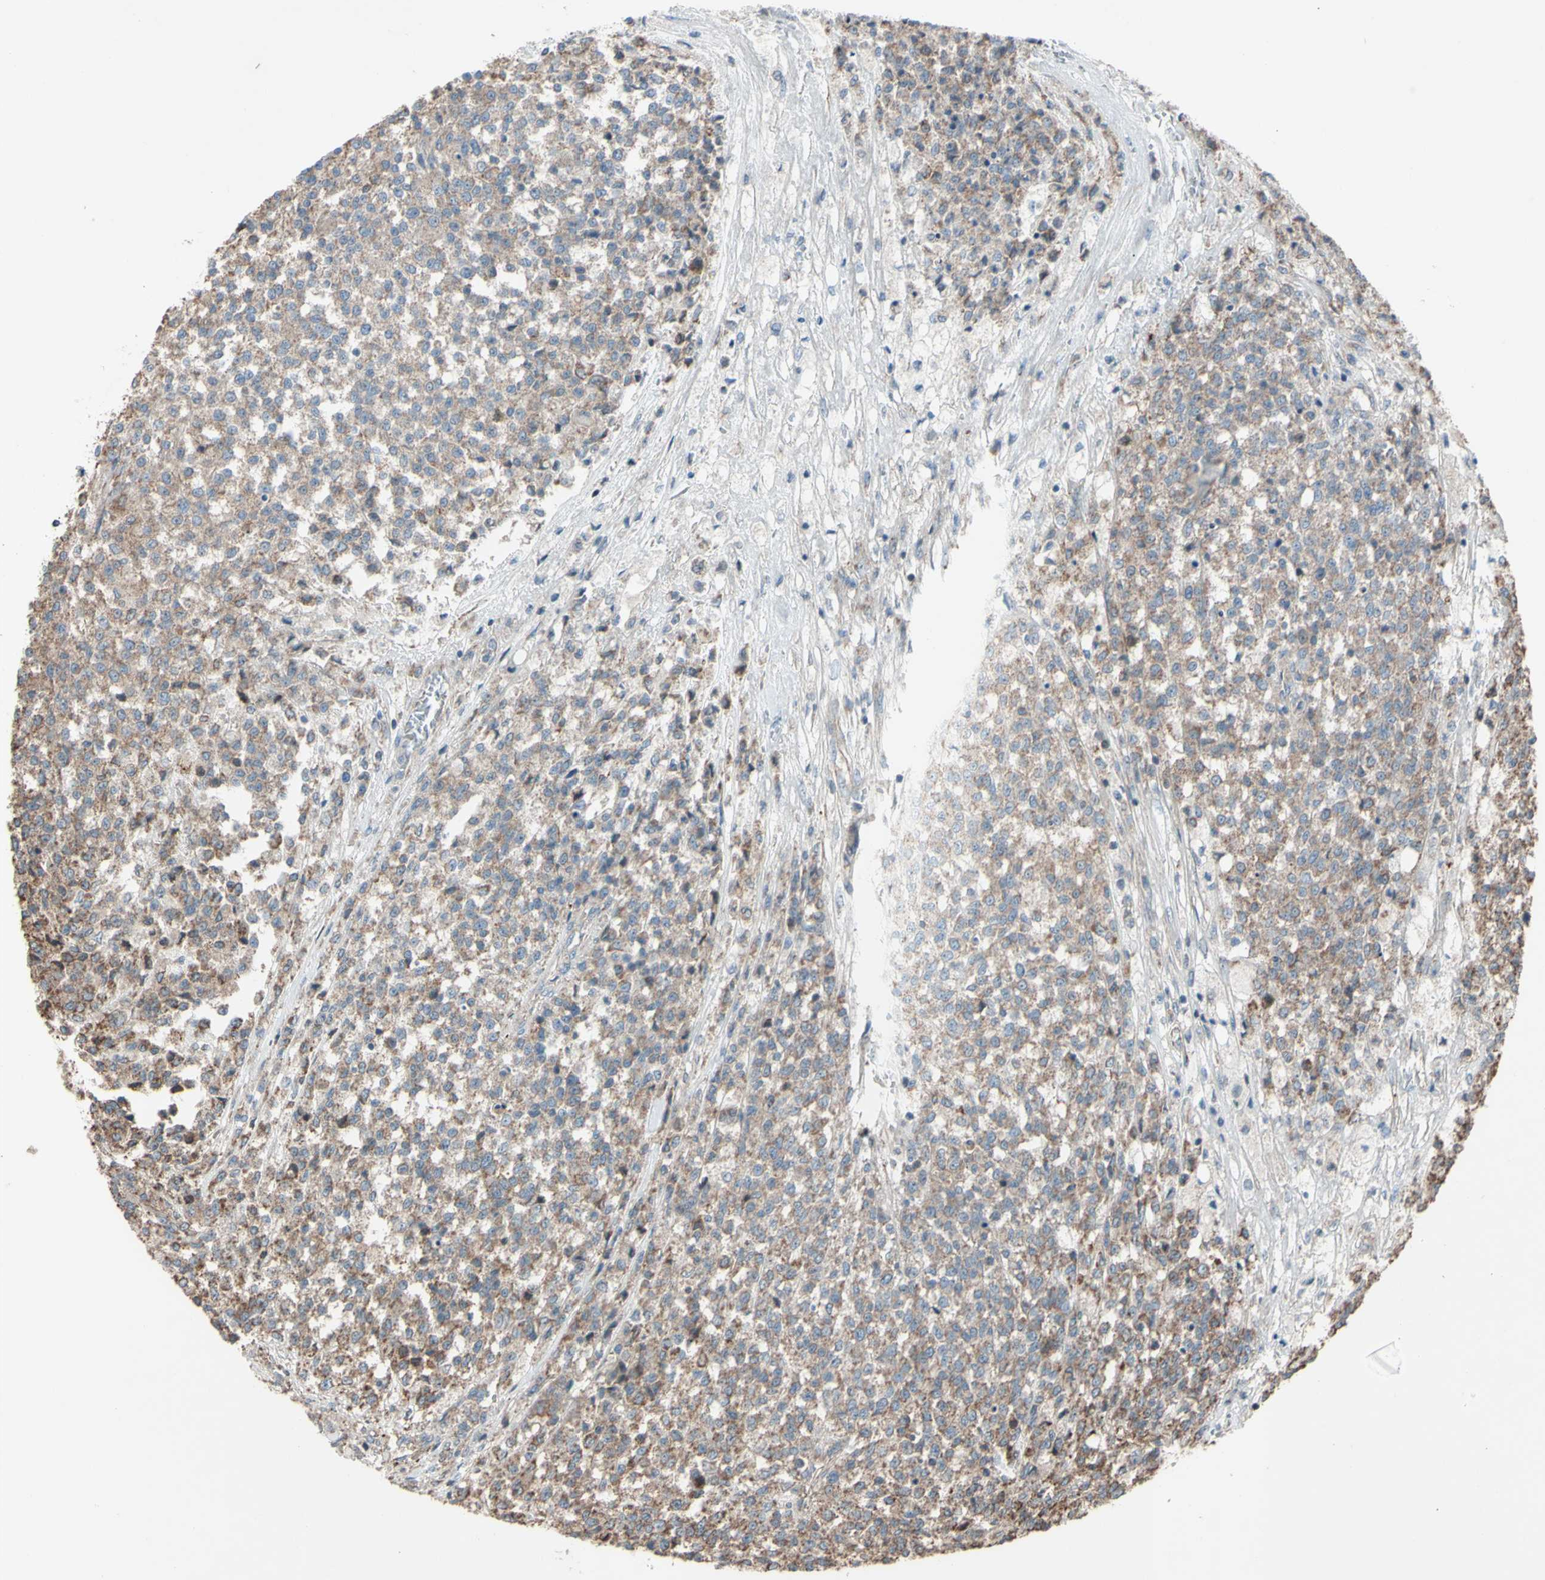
{"staining": {"intensity": "weak", "quantity": ">75%", "location": "cytoplasmic/membranous"}, "tissue": "testis cancer", "cell_type": "Tumor cells", "image_type": "cancer", "snomed": [{"axis": "morphology", "description": "Seminoma, NOS"}, {"axis": "topography", "description": "Testis"}], "caption": "Testis seminoma stained with DAB (3,3'-diaminobenzidine) immunohistochemistry shows low levels of weak cytoplasmic/membranous staining in about >75% of tumor cells.", "gene": "ACOT8", "patient": {"sex": "male", "age": 59}}